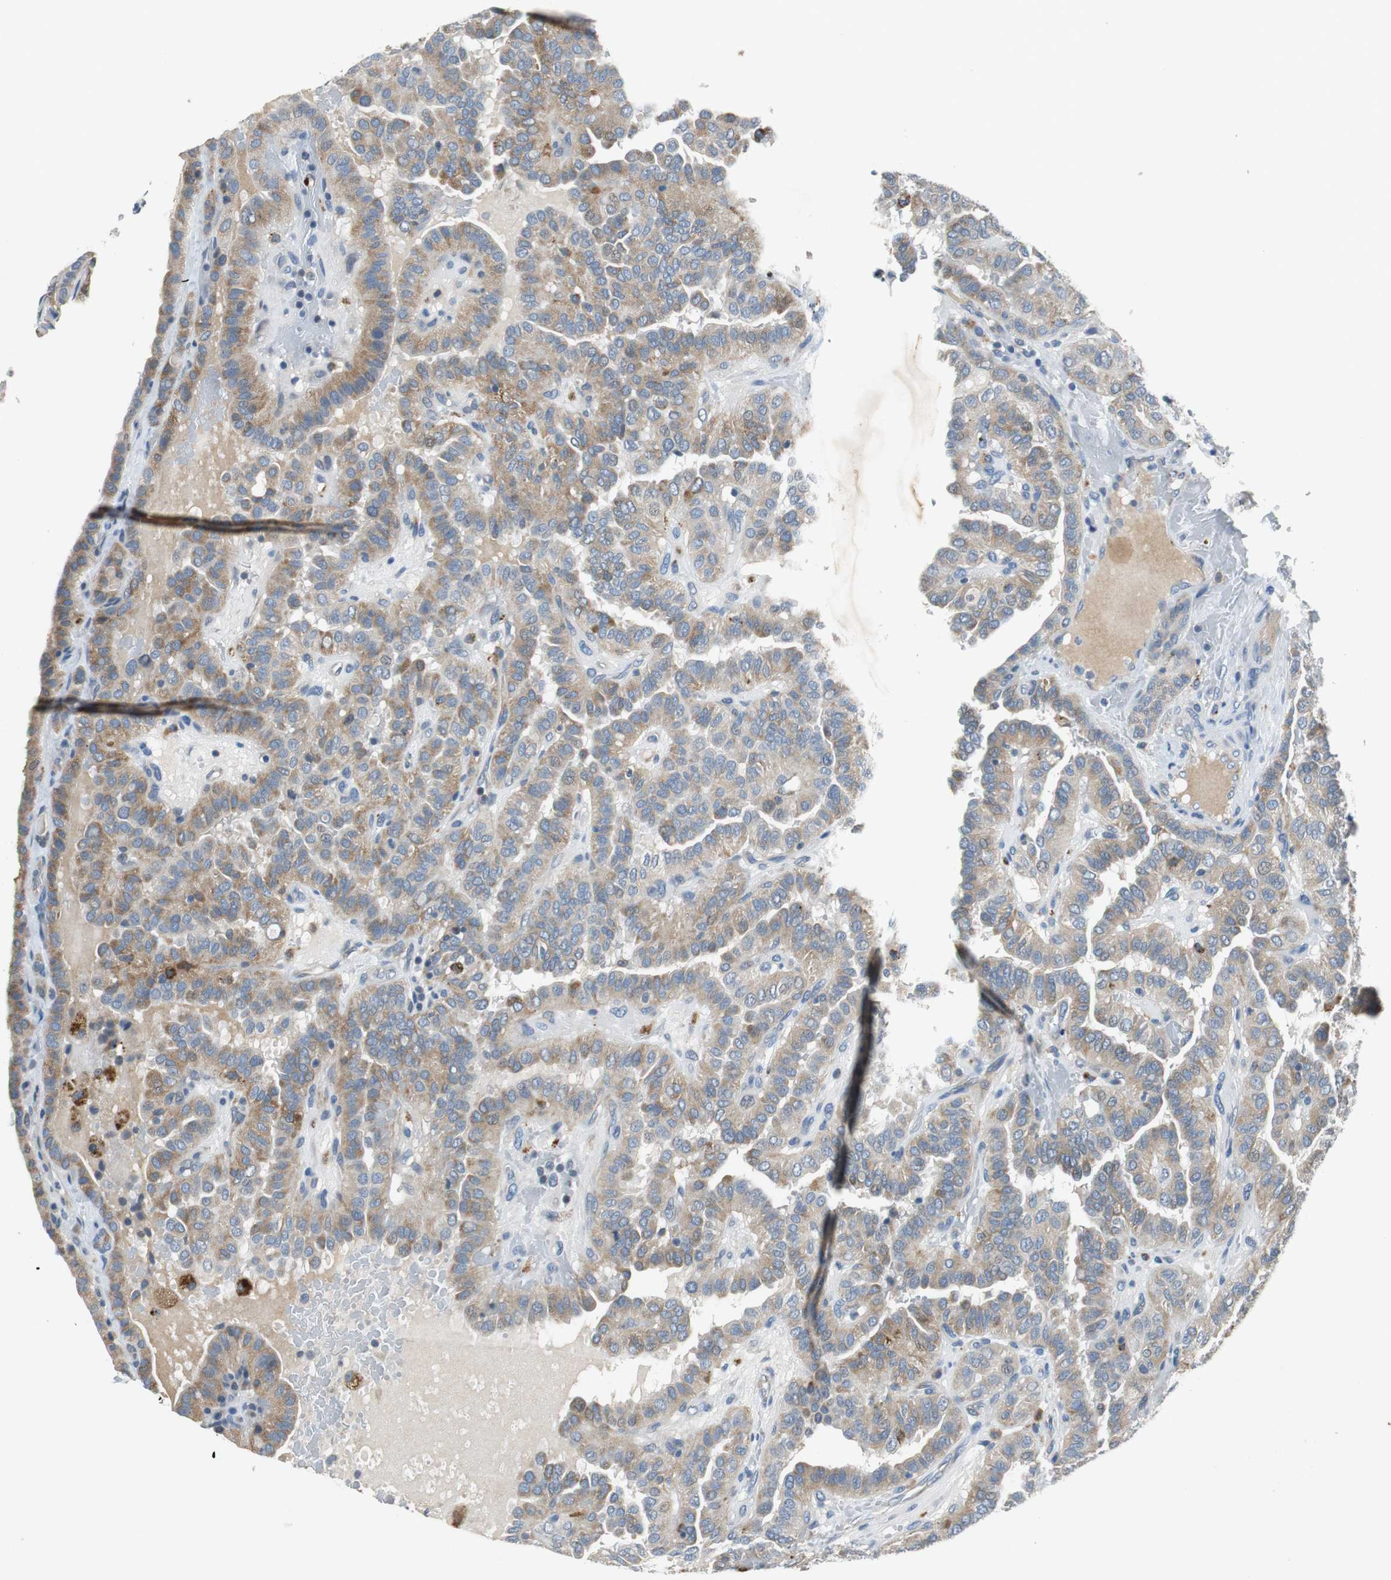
{"staining": {"intensity": "weak", "quantity": ">75%", "location": "cytoplasmic/membranous"}, "tissue": "thyroid cancer", "cell_type": "Tumor cells", "image_type": "cancer", "snomed": [{"axis": "morphology", "description": "Papillary adenocarcinoma, NOS"}, {"axis": "topography", "description": "Thyroid gland"}], "caption": "Immunohistochemistry (IHC) of thyroid papillary adenocarcinoma displays low levels of weak cytoplasmic/membranous positivity in approximately >75% of tumor cells.", "gene": "NLGN1", "patient": {"sex": "male", "age": 77}}